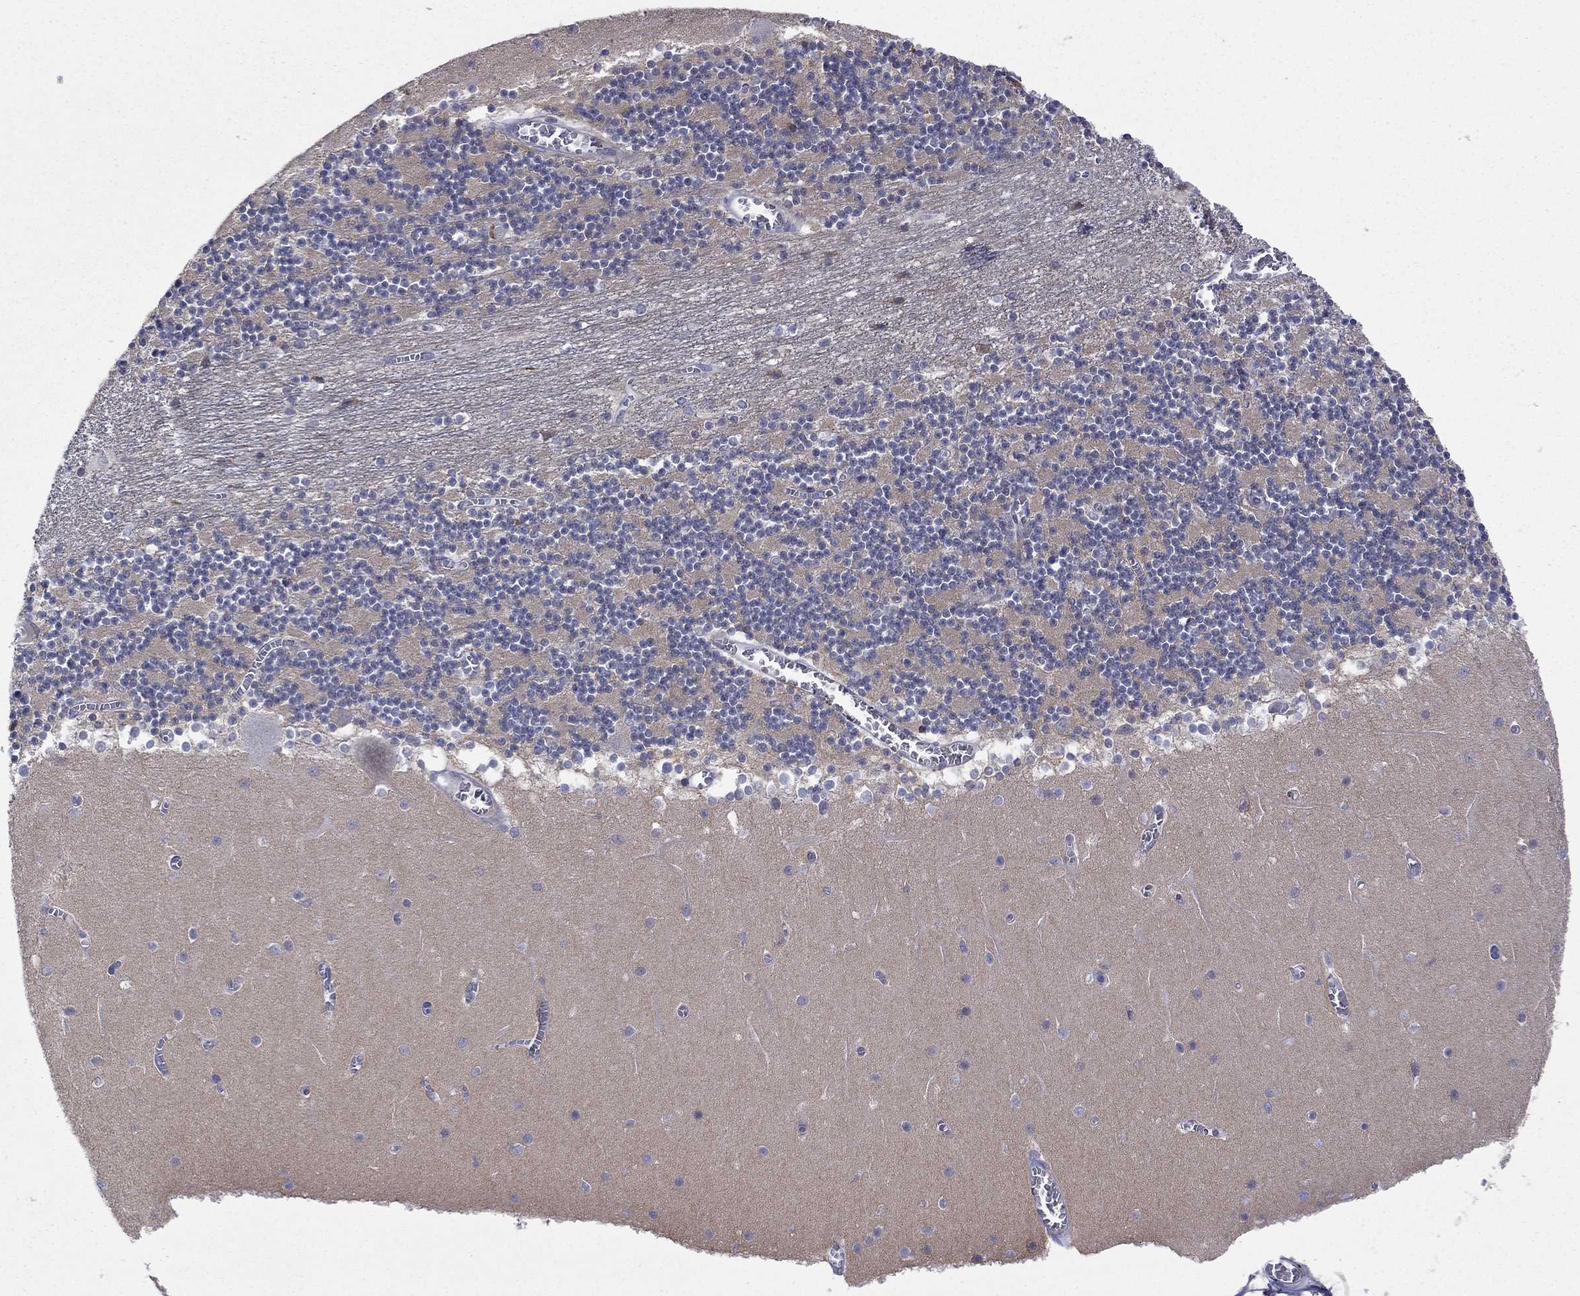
{"staining": {"intensity": "negative", "quantity": "none", "location": "none"}, "tissue": "cerebellum", "cell_type": "Cells in granular layer", "image_type": "normal", "snomed": [{"axis": "morphology", "description": "Normal tissue, NOS"}, {"axis": "topography", "description": "Cerebellum"}], "caption": "Cells in granular layer show no significant expression in normal cerebellum. (Stains: DAB (3,3'-diaminobenzidine) immunohistochemistry (IHC) with hematoxylin counter stain, Microscopy: brightfield microscopy at high magnification).", "gene": "PLCL2", "patient": {"sex": "female", "age": 28}}